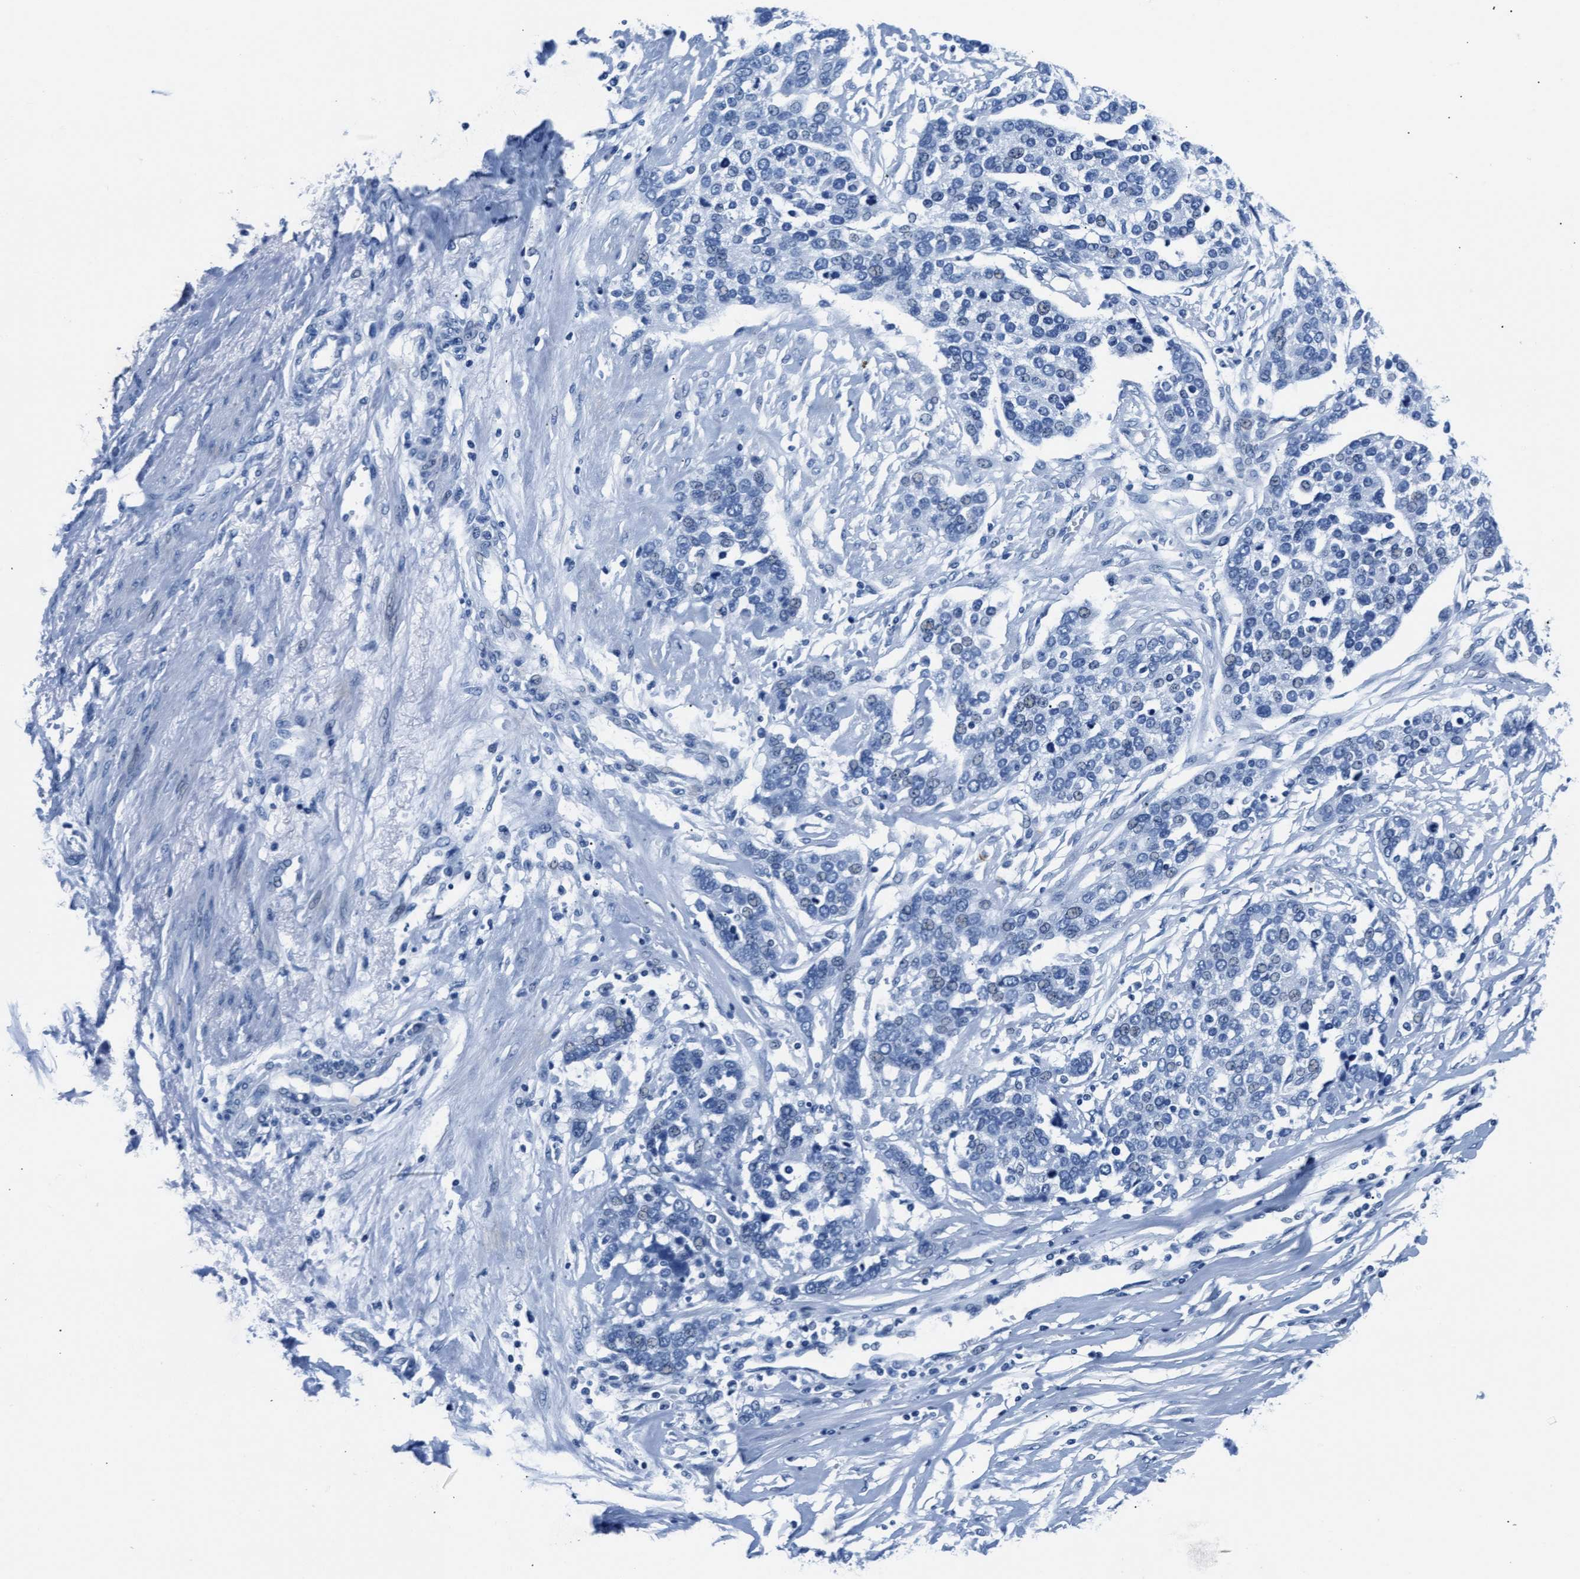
{"staining": {"intensity": "negative", "quantity": "none", "location": "none"}, "tissue": "ovarian cancer", "cell_type": "Tumor cells", "image_type": "cancer", "snomed": [{"axis": "morphology", "description": "Cystadenocarcinoma, serous, NOS"}, {"axis": "topography", "description": "Ovary"}], "caption": "Tumor cells show no significant positivity in serous cystadenocarcinoma (ovarian).", "gene": "MMP8", "patient": {"sex": "female", "age": 44}}